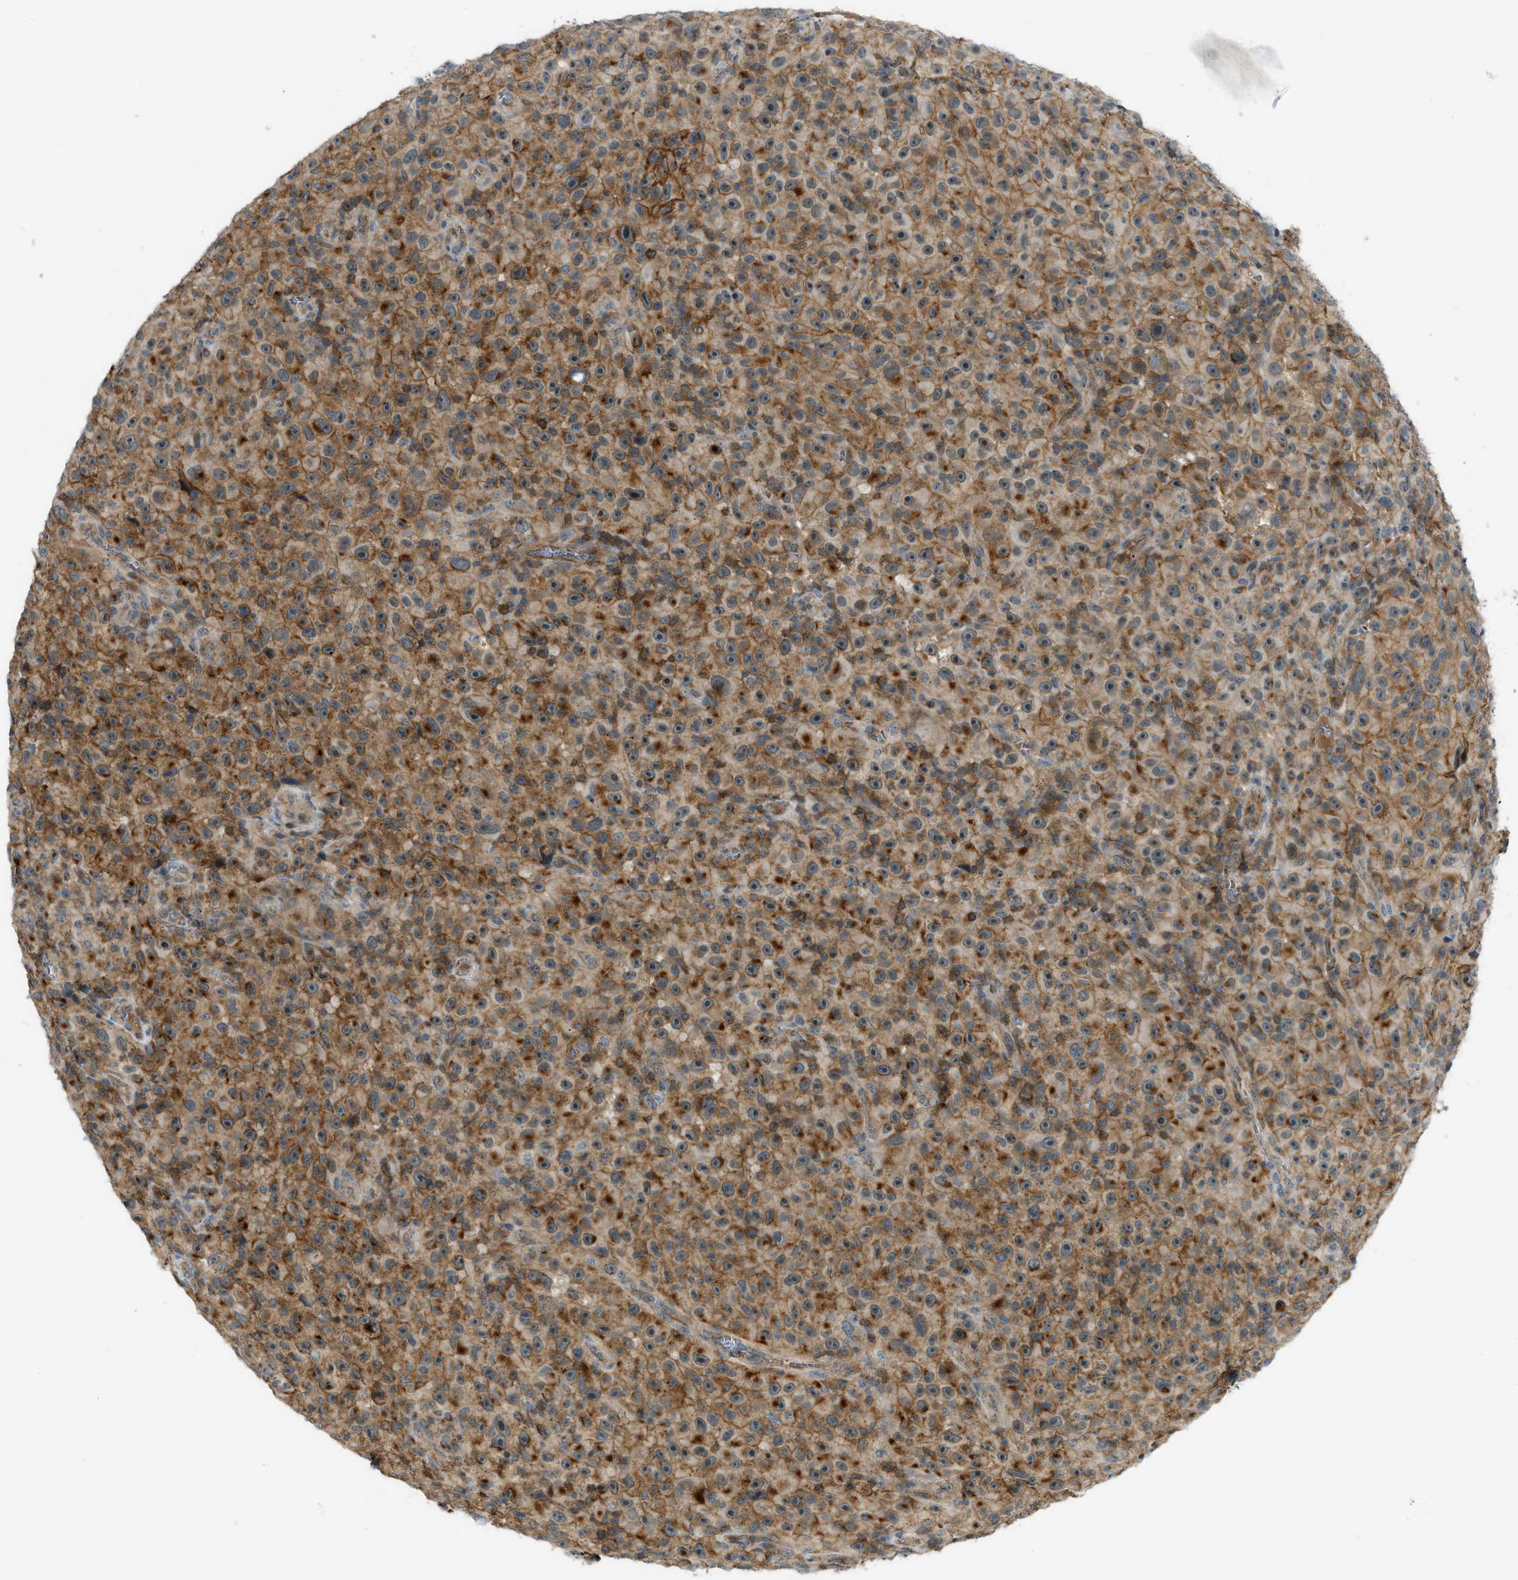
{"staining": {"intensity": "weak", "quantity": ">75%", "location": "cytoplasmic/membranous"}, "tissue": "melanoma", "cell_type": "Tumor cells", "image_type": "cancer", "snomed": [{"axis": "morphology", "description": "Malignant melanoma, NOS"}, {"axis": "topography", "description": "Skin"}], "caption": "High-power microscopy captured an immunohistochemistry (IHC) photomicrograph of malignant melanoma, revealing weak cytoplasmic/membranous expression in approximately >75% of tumor cells.", "gene": "GRK6", "patient": {"sex": "female", "age": 82}}